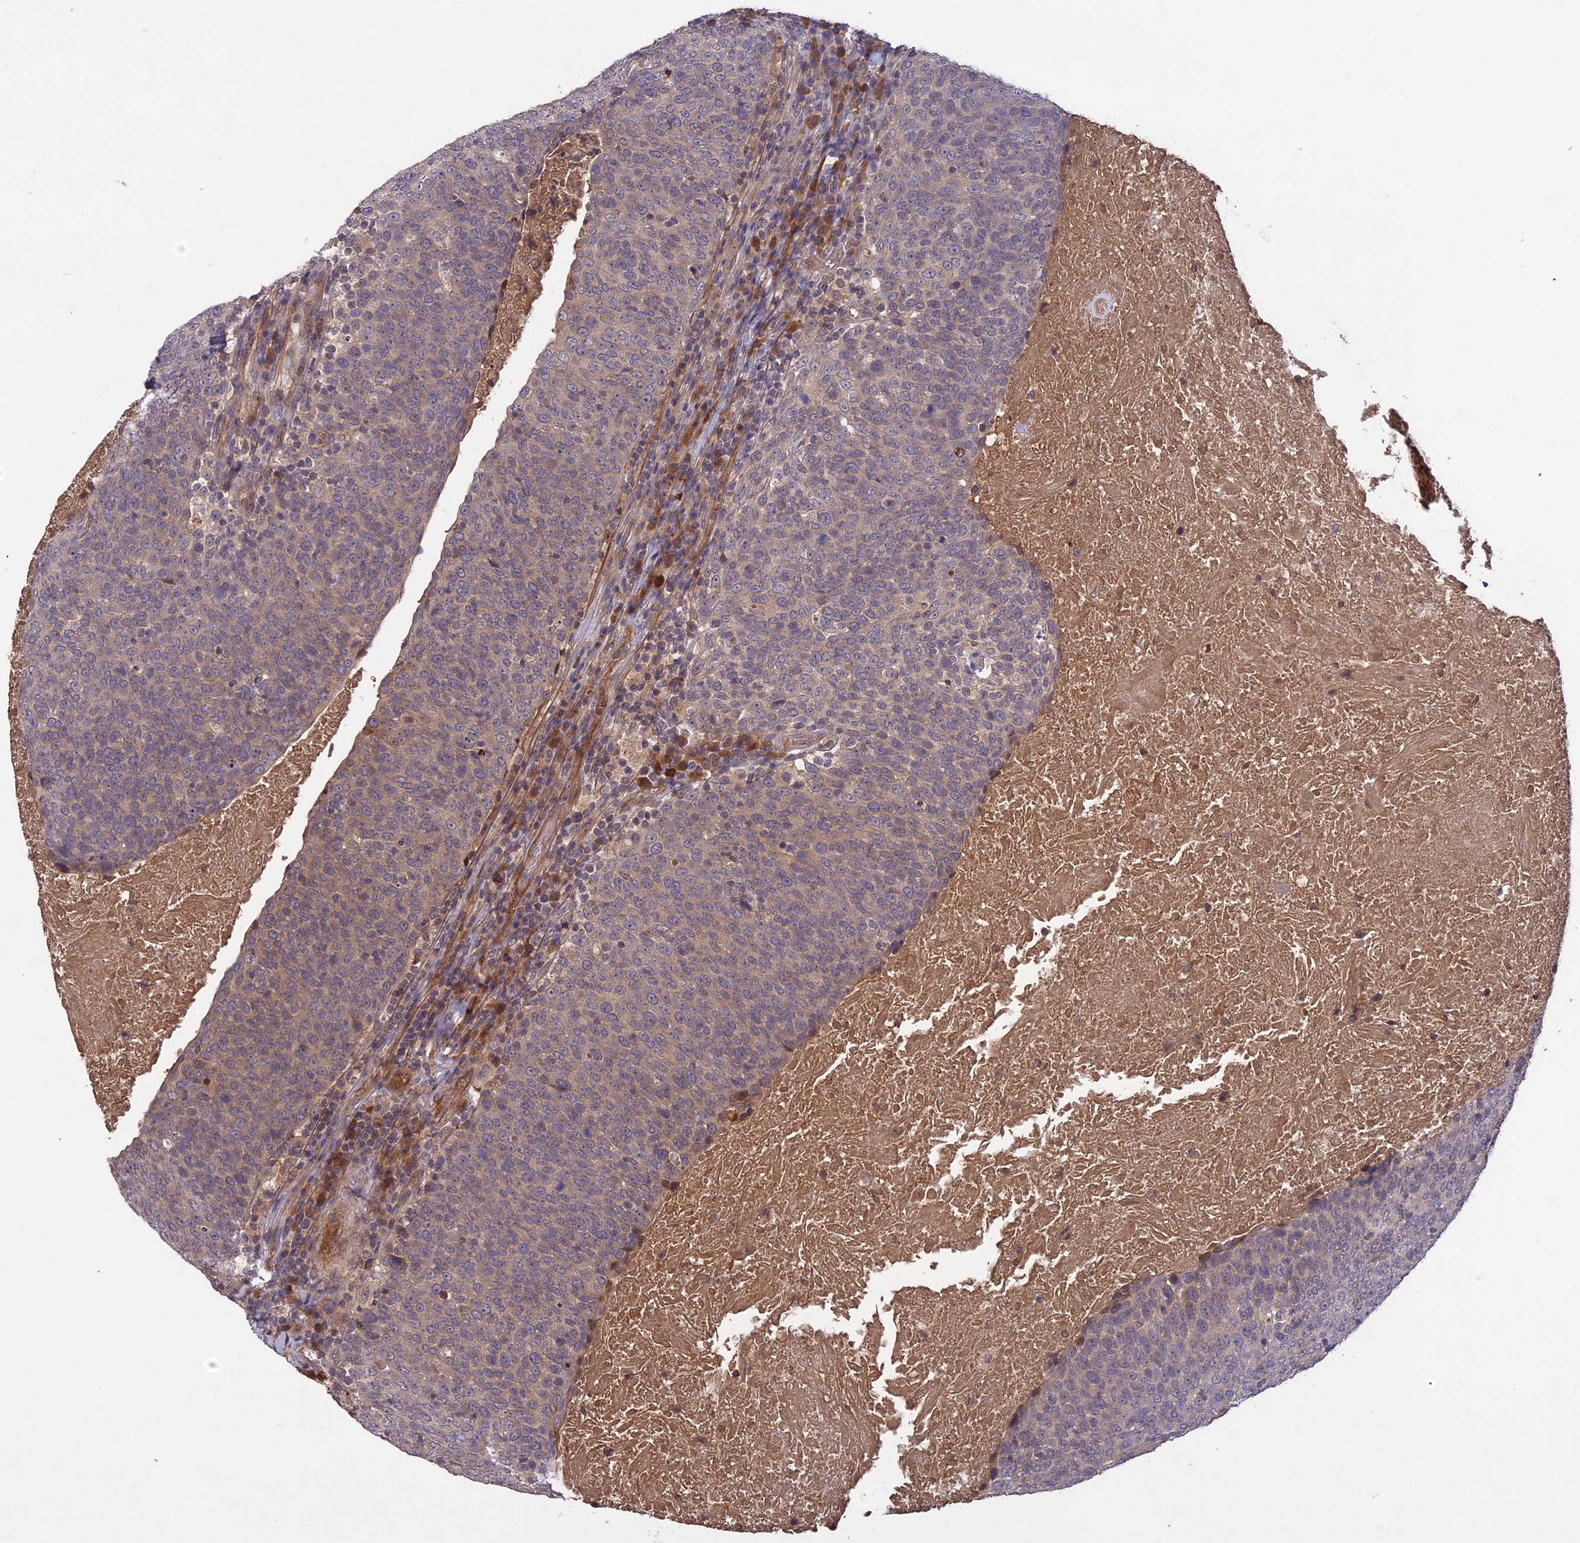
{"staining": {"intensity": "weak", "quantity": "<25%", "location": "cytoplasmic/membranous"}, "tissue": "head and neck cancer", "cell_type": "Tumor cells", "image_type": "cancer", "snomed": [{"axis": "morphology", "description": "Squamous cell carcinoma, NOS"}, {"axis": "morphology", "description": "Squamous cell carcinoma, metastatic, NOS"}, {"axis": "topography", "description": "Lymph node"}, {"axis": "topography", "description": "Head-Neck"}], "caption": "Head and neck cancer (squamous cell carcinoma) stained for a protein using immunohistochemistry (IHC) reveals no positivity tumor cells.", "gene": "ADO", "patient": {"sex": "male", "age": 62}}